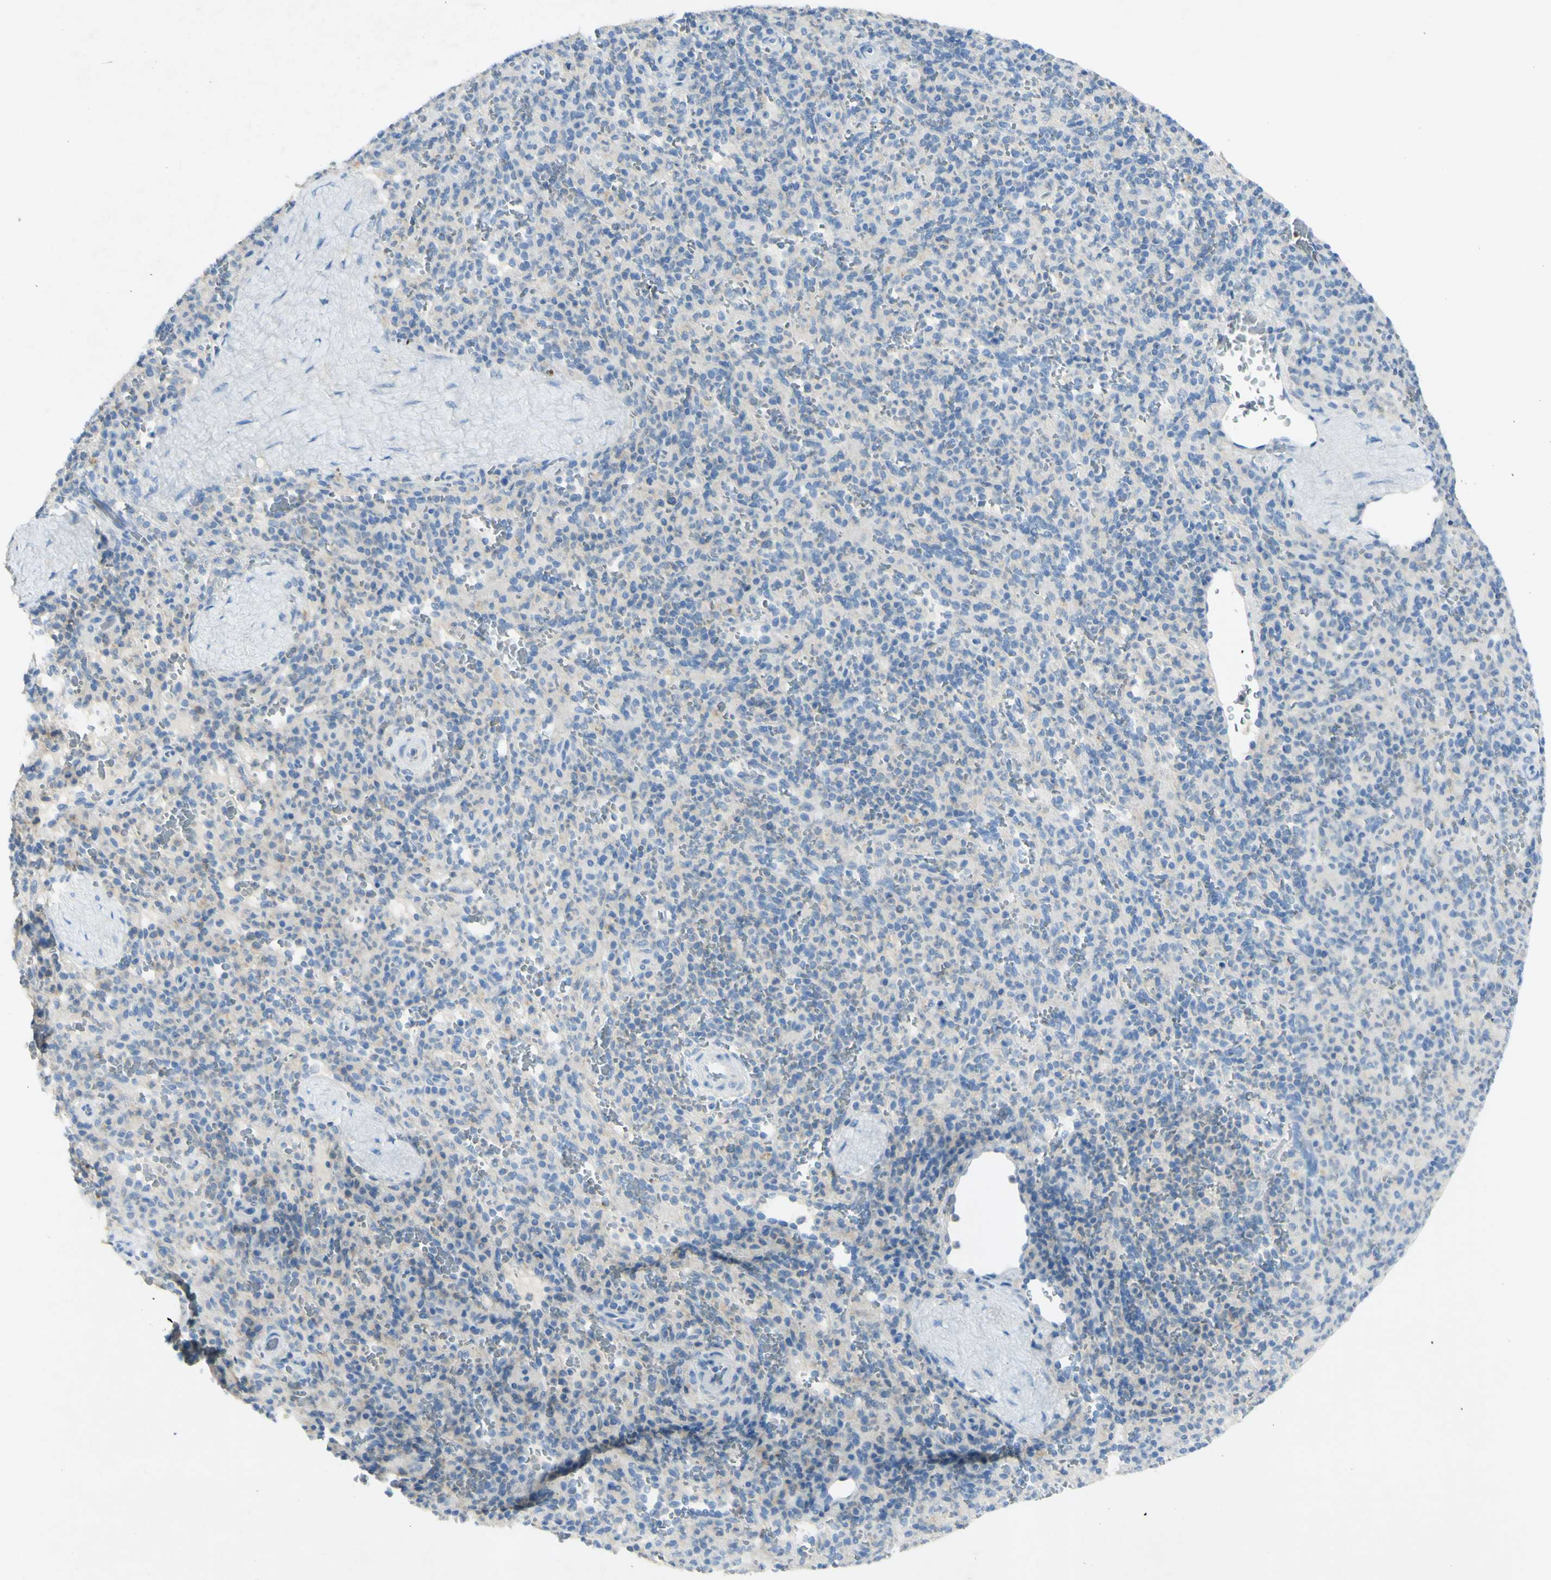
{"staining": {"intensity": "weak", "quantity": "<25%", "location": "cytoplasmic/membranous"}, "tissue": "spleen", "cell_type": "Cells in red pulp", "image_type": "normal", "snomed": [{"axis": "morphology", "description": "Normal tissue, NOS"}, {"axis": "topography", "description": "Spleen"}], "caption": "The photomicrograph reveals no staining of cells in red pulp in normal spleen.", "gene": "GDF15", "patient": {"sex": "male", "age": 36}}